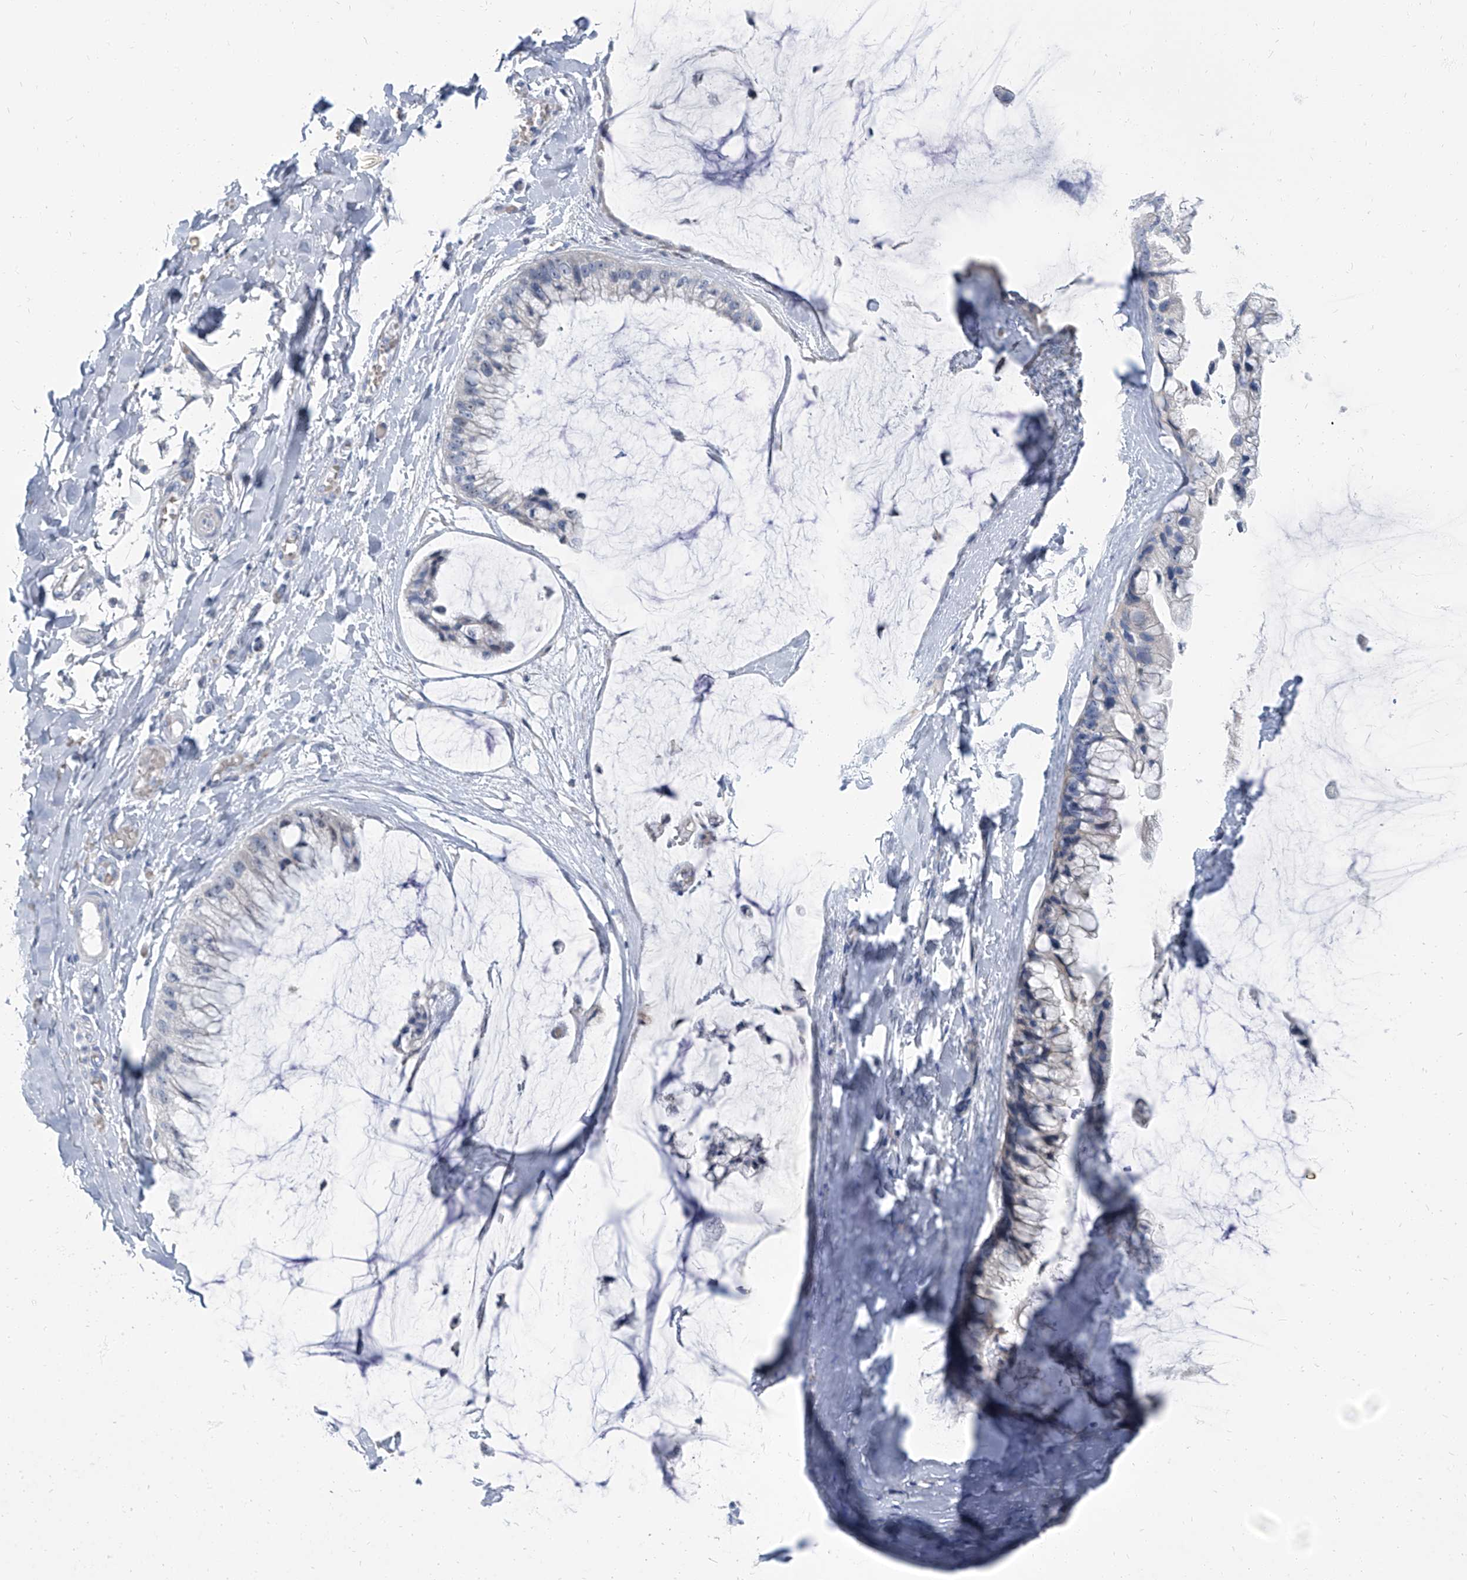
{"staining": {"intensity": "negative", "quantity": "none", "location": "none"}, "tissue": "ovarian cancer", "cell_type": "Tumor cells", "image_type": "cancer", "snomed": [{"axis": "morphology", "description": "Cystadenocarcinoma, mucinous, NOS"}, {"axis": "topography", "description": "Ovary"}], "caption": "This image is of ovarian cancer (mucinous cystadenocarcinoma) stained with immunohistochemistry (IHC) to label a protein in brown with the nuclei are counter-stained blue. There is no positivity in tumor cells. (DAB IHC visualized using brightfield microscopy, high magnification).", "gene": "TXLNB", "patient": {"sex": "female", "age": 39}}